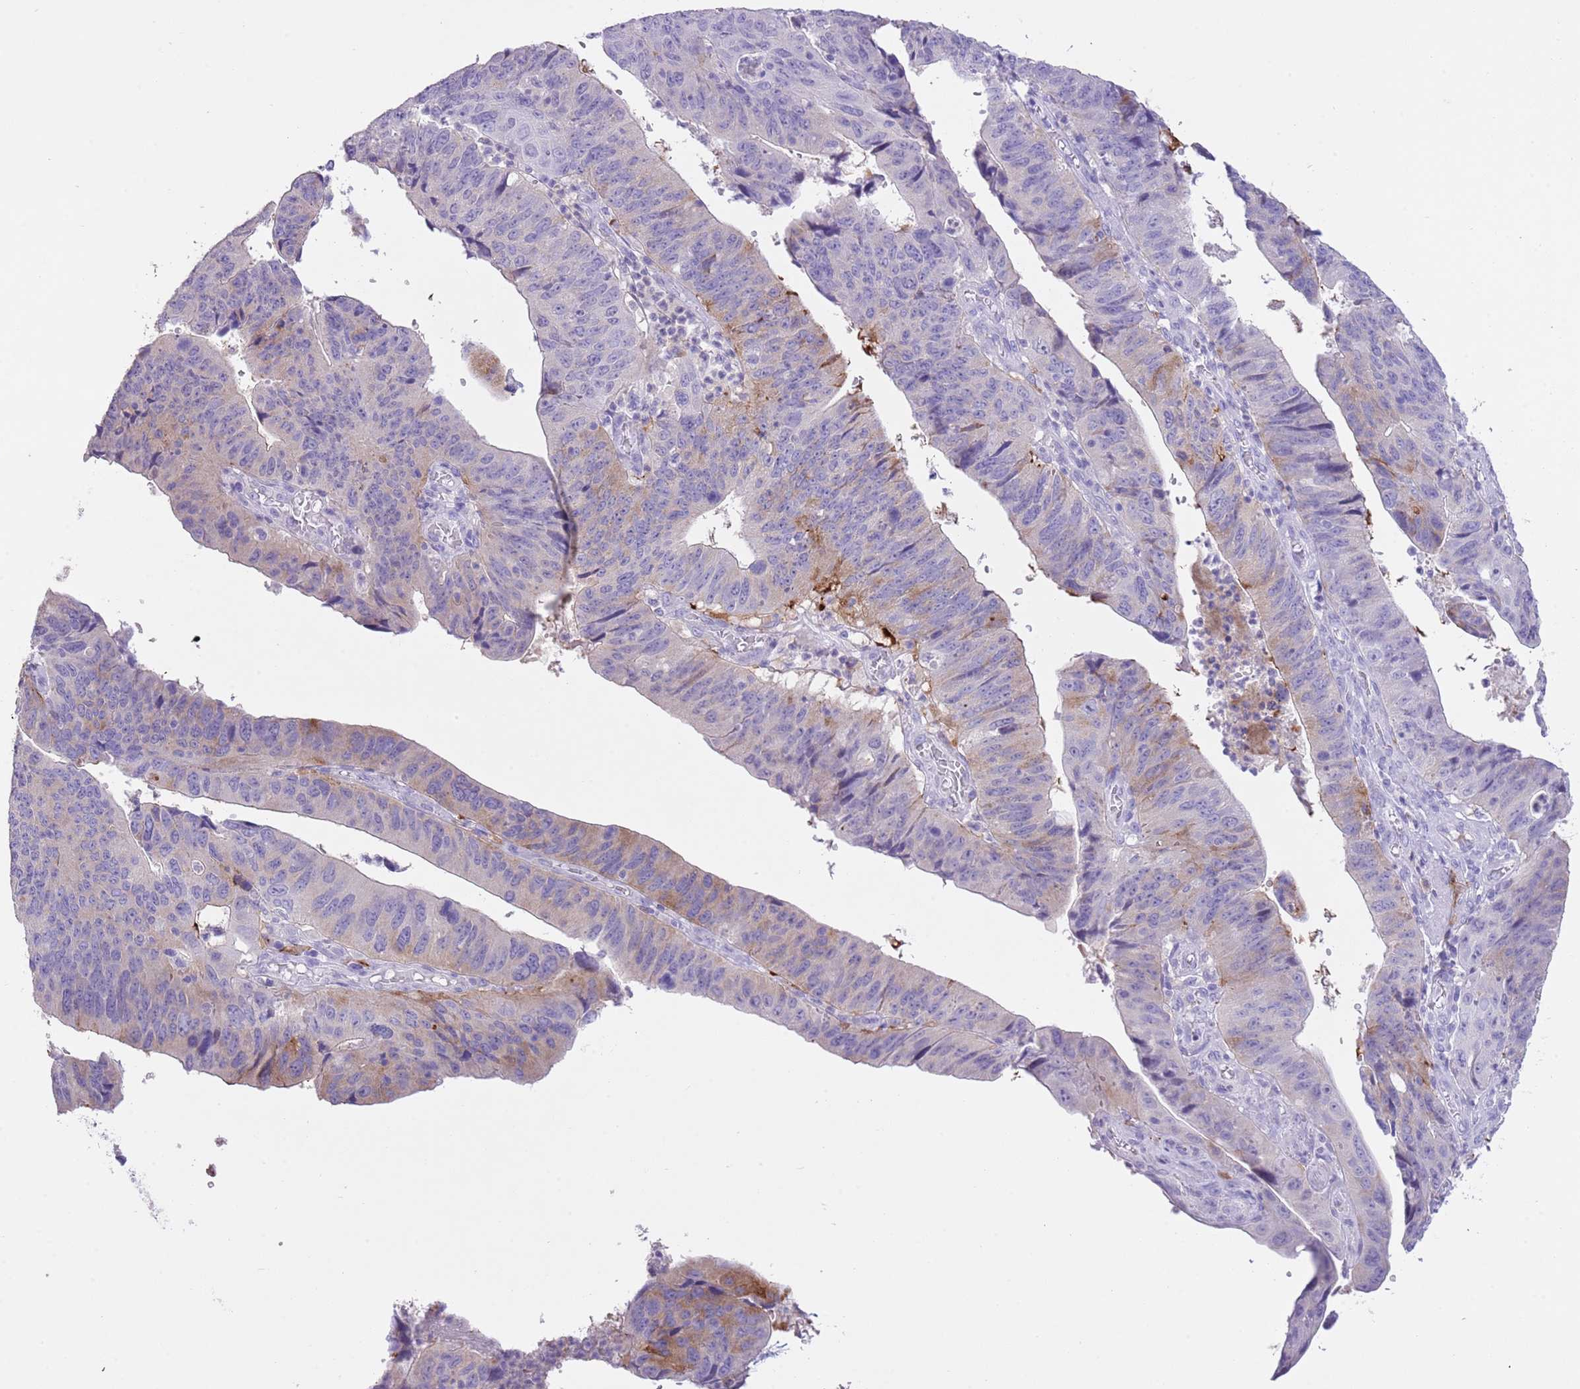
{"staining": {"intensity": "weak", "quantity": "<25%", "location": "cytoplasmic/membranous"}, "tissue": "stomach cancer", "cell_type": "Tumor cells", "image_type": "cancer", "snomed": [{"axis": "morphology", "description": "Adenocarcinoma, NOS"}, {"axis": "topography", "description": "Stomach"}], "caption": "Adenocarcinoma (stomach) was stained to show a protein in brown. There is no significant positivity in tumor cells. Brightfield microscopy of IHC stained with DAB (3,3'-diaminobenzidine) (brown) and hematoxylin (blue), captured at high magnification.", "gene": "CLEC2A", "patient": {"sex": "male", "age": 59}}